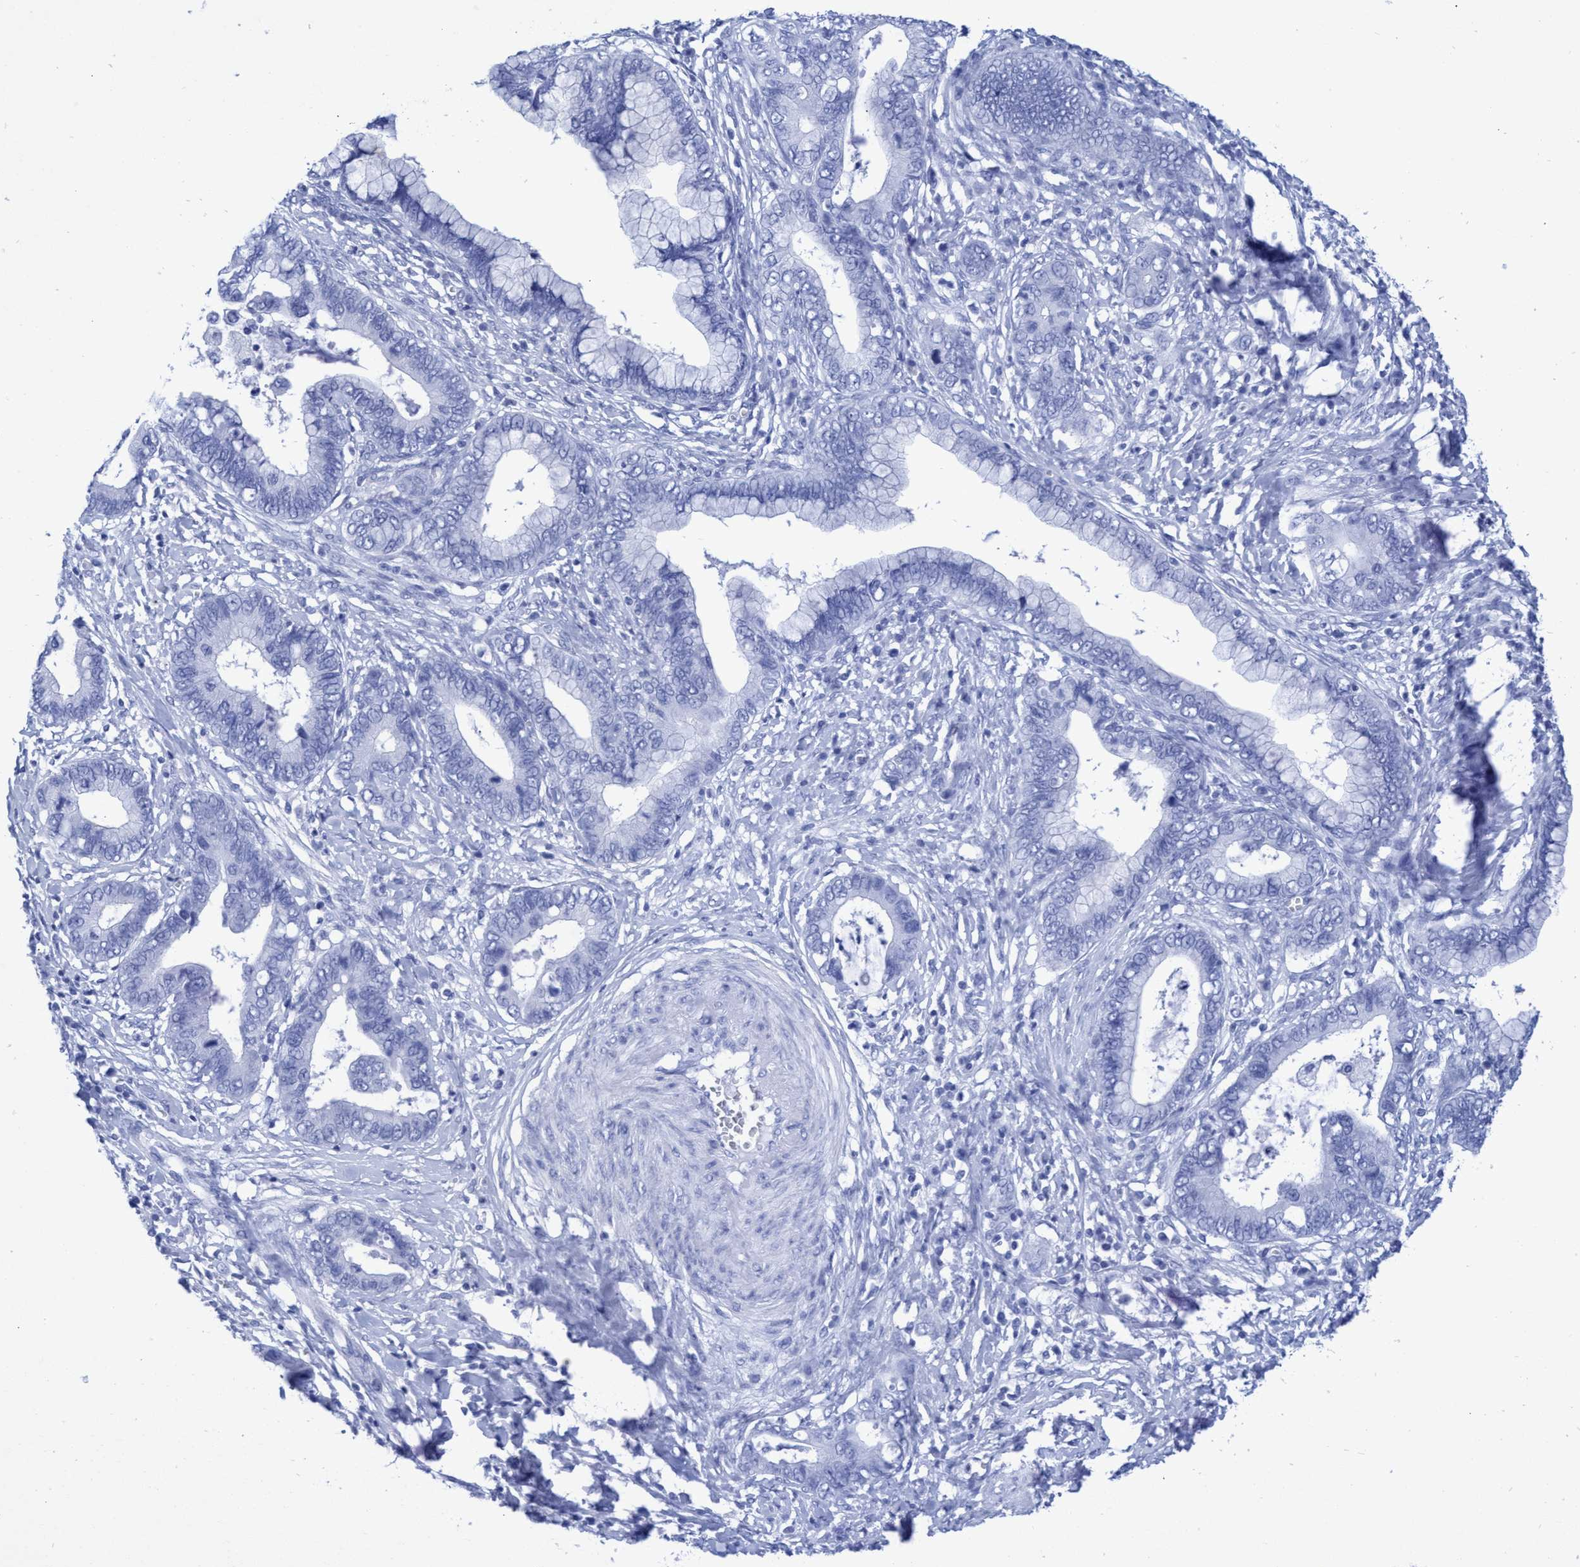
{"staining": {"intensity": "negative", "quantity": "none", "location": "none"}, "tissue": "cervical cancer", "cell_type": "Tumor cells", "image_type": "cancer", "snomed": [{"axis": "morphology", "description": "Adenocarcinoma, NOS"}, {"axis": "topography", "description": "Cervix"}], "caption": "Tumor cells are negative for protein expression in human cervical cancer (adenocarcinoma).", "gene": "INSL6", "patient": {"sex": "female", "age": 44}}